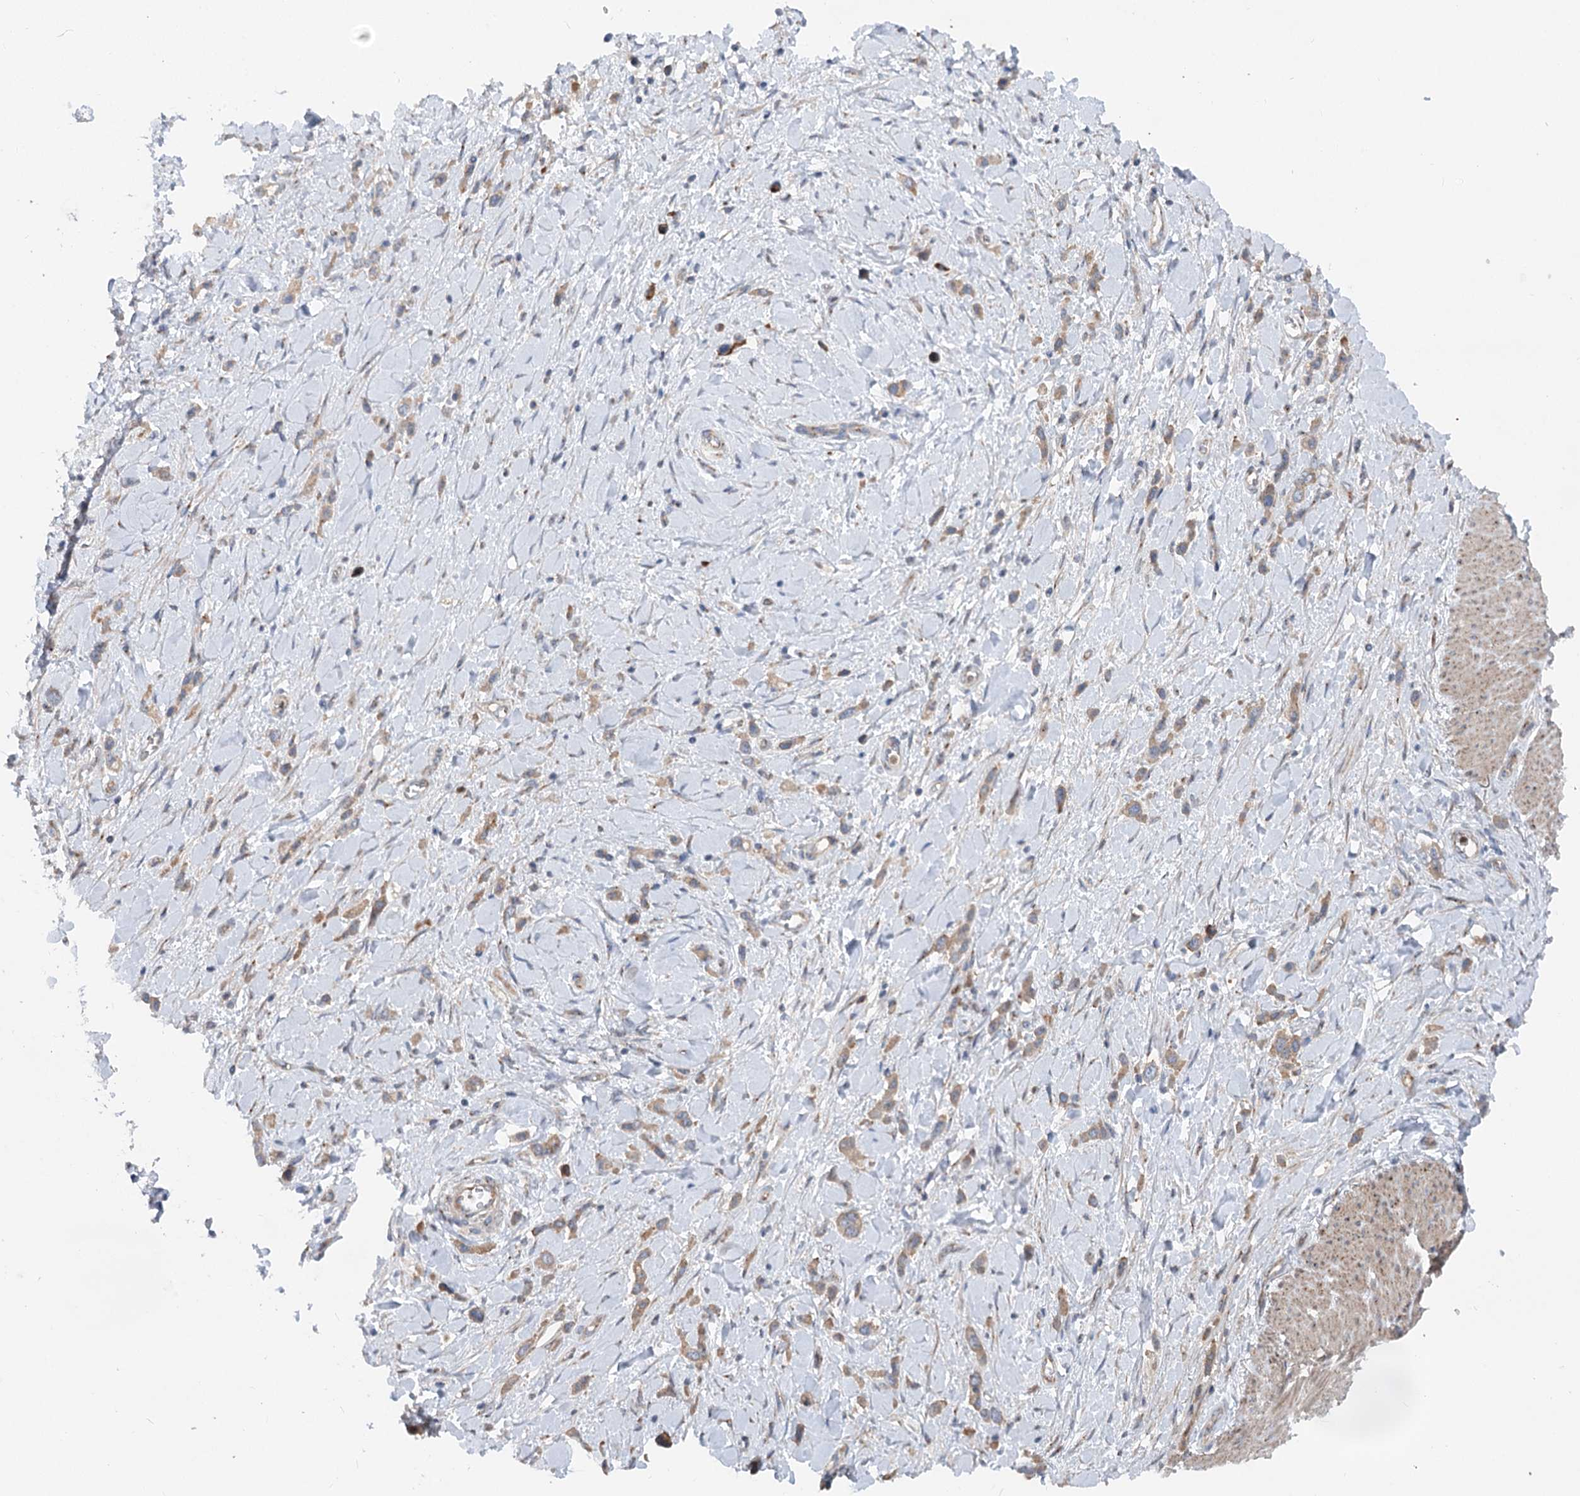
{"staining": {"intensity": "moderate", "quantity": ">75%", "location": "cytoplasmic/membranous"}, "tissue": "stomach cancer", "cell_type": "Tumor cells", "image_type": "cancer", "snomed": [{"axis": "morphology", "description": "Normal tissue, NOS"}, {"axis": "morphology", "description": "Adenocarcinoma, NOS"}, {"axis": "topography", "description": "Stomach, upper"}, {"axis": "topography", "description": "Stomach"}], "caption": "Immunohistochemical staining of human adenocarcinoma (stomach) reveals moderate cytoplasmic/membranous protein positivity in approximately >75% of tumor cells.", "gene": "SCN11A", "patient": {"sex": "female", "age": 65}}